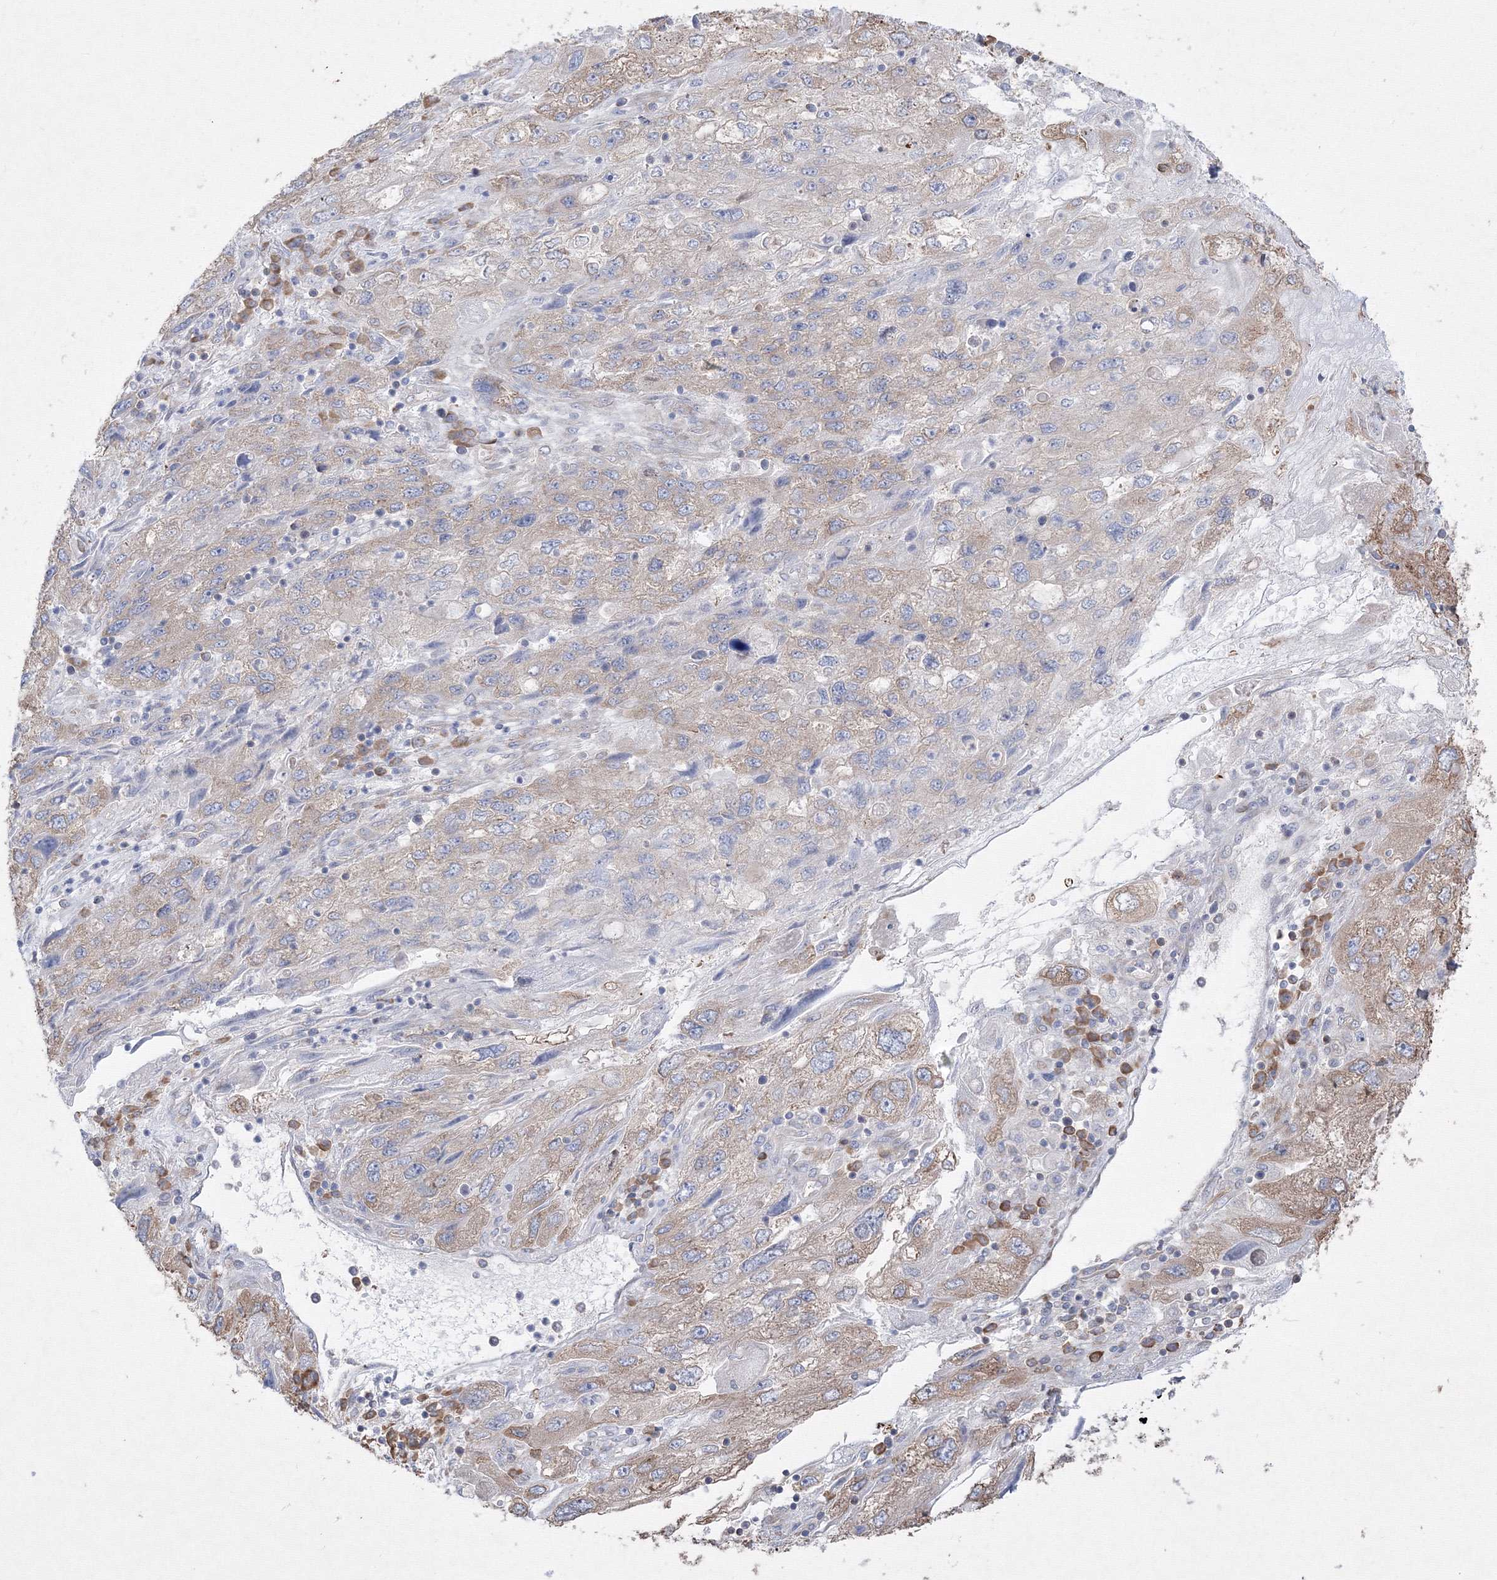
{"staining": {"intensity": "weak", "quantity": "<25%", "location": "cytoplasmic/membranous"}, "tissue": "endometrial cancer", "cell_type": "Tumor cells", "image_type": "cancer", "snomed": [{"axis": "morphology", "description": "Adenocarcinoma, NOS"}, {"axis": "topography", "description": "Endometrium"}], "caption": "The image demonstrates no significant positivity in tumor cells of endometrial adenocarcinoma.", "gene": "FBXL8", "patient": {"sex": "female", "age": 49}}